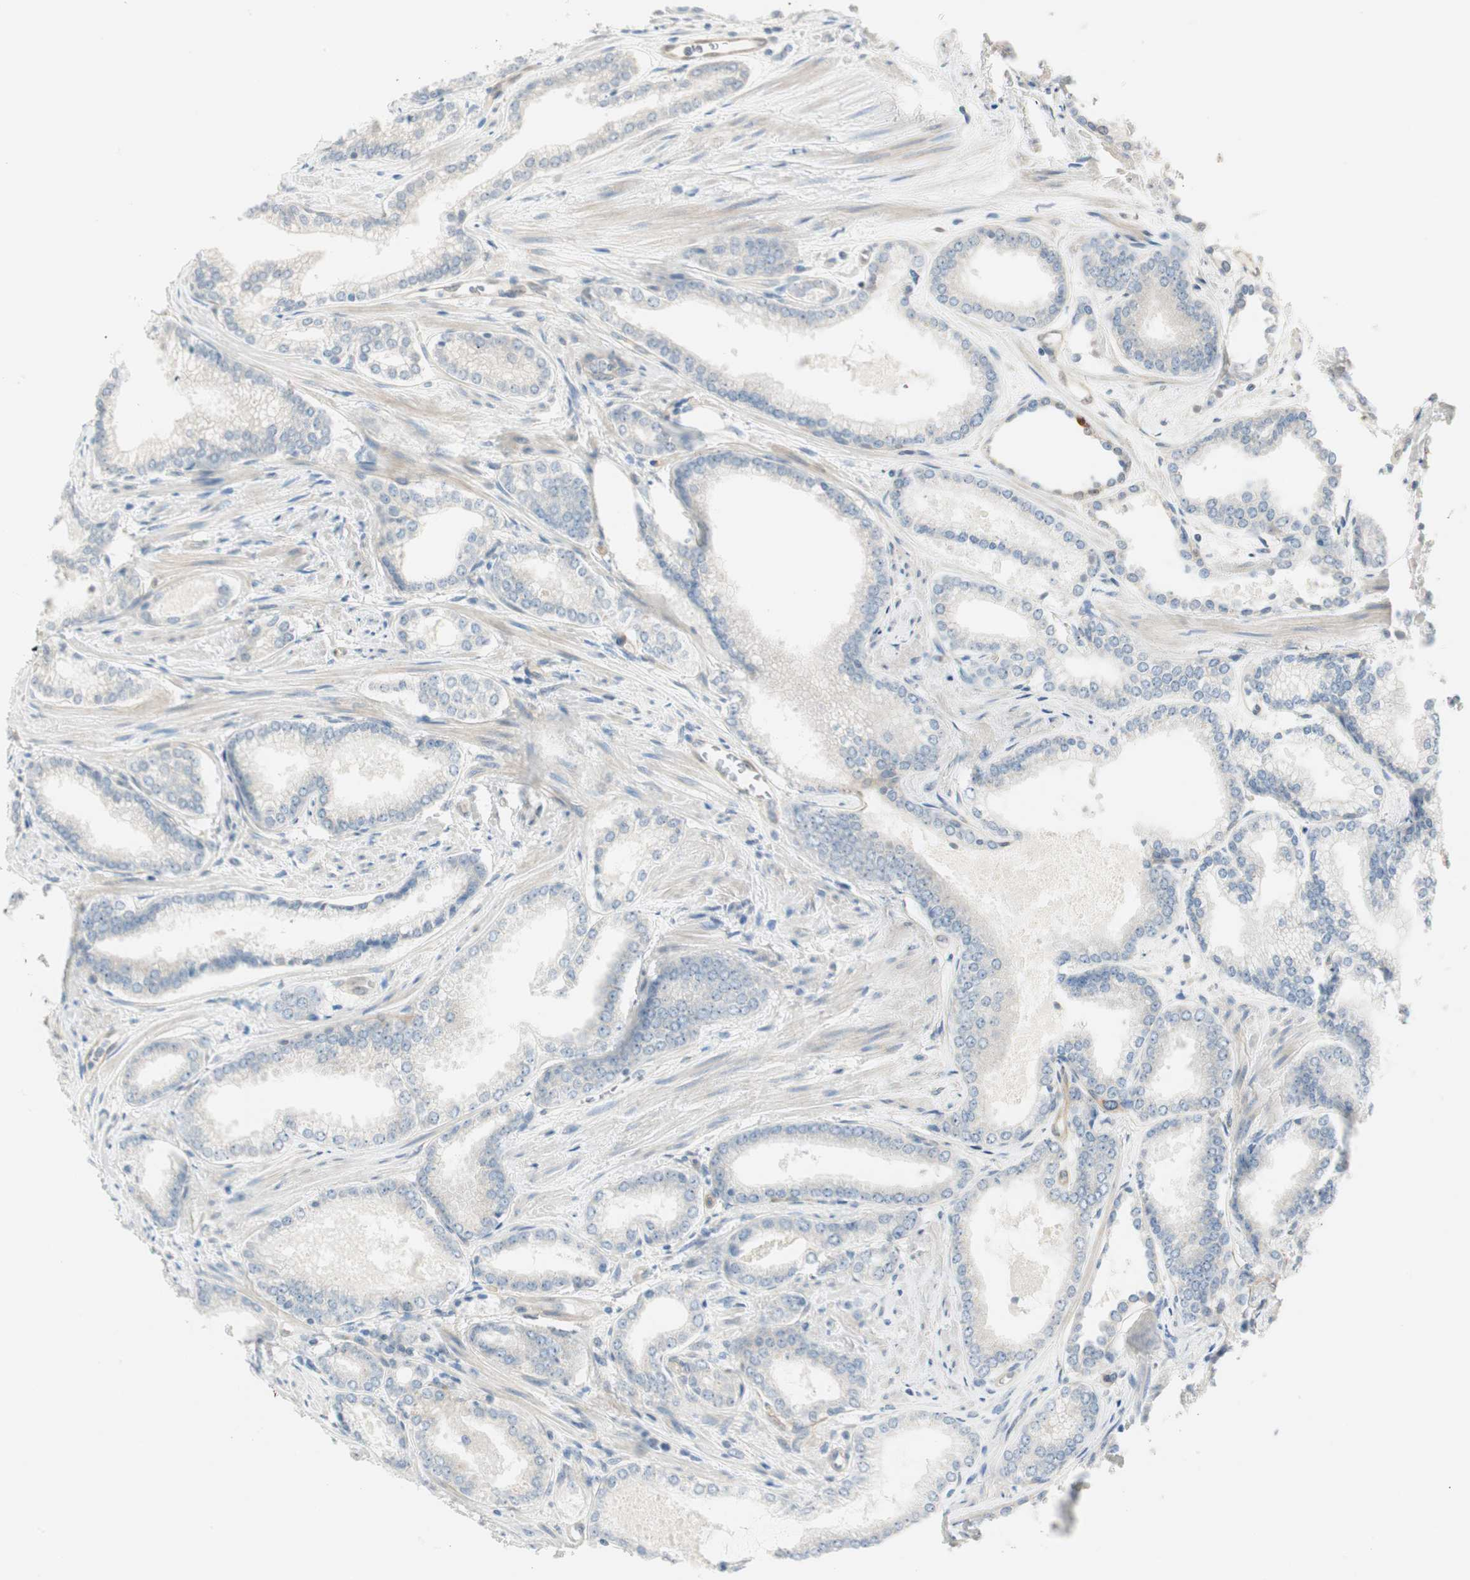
{"staining": {"intensity": "negative", "quantity": "none", "location": "none"}, "tissue": "prostate cancer", "cell_type": "Tumor cells", "image_type": "cancer", "snomed": [{"axis": "morphology", "description": "Adenocarcinoma, Low grade"}, {"axis": "topography", "description": "Prostate"}], "caption": "The histopathology image shows no staining of tumor cells in low-grade adenocarcinoma (prostate).", "gene": "CDK3", "patient": {"sex": "male", "age": 60}}